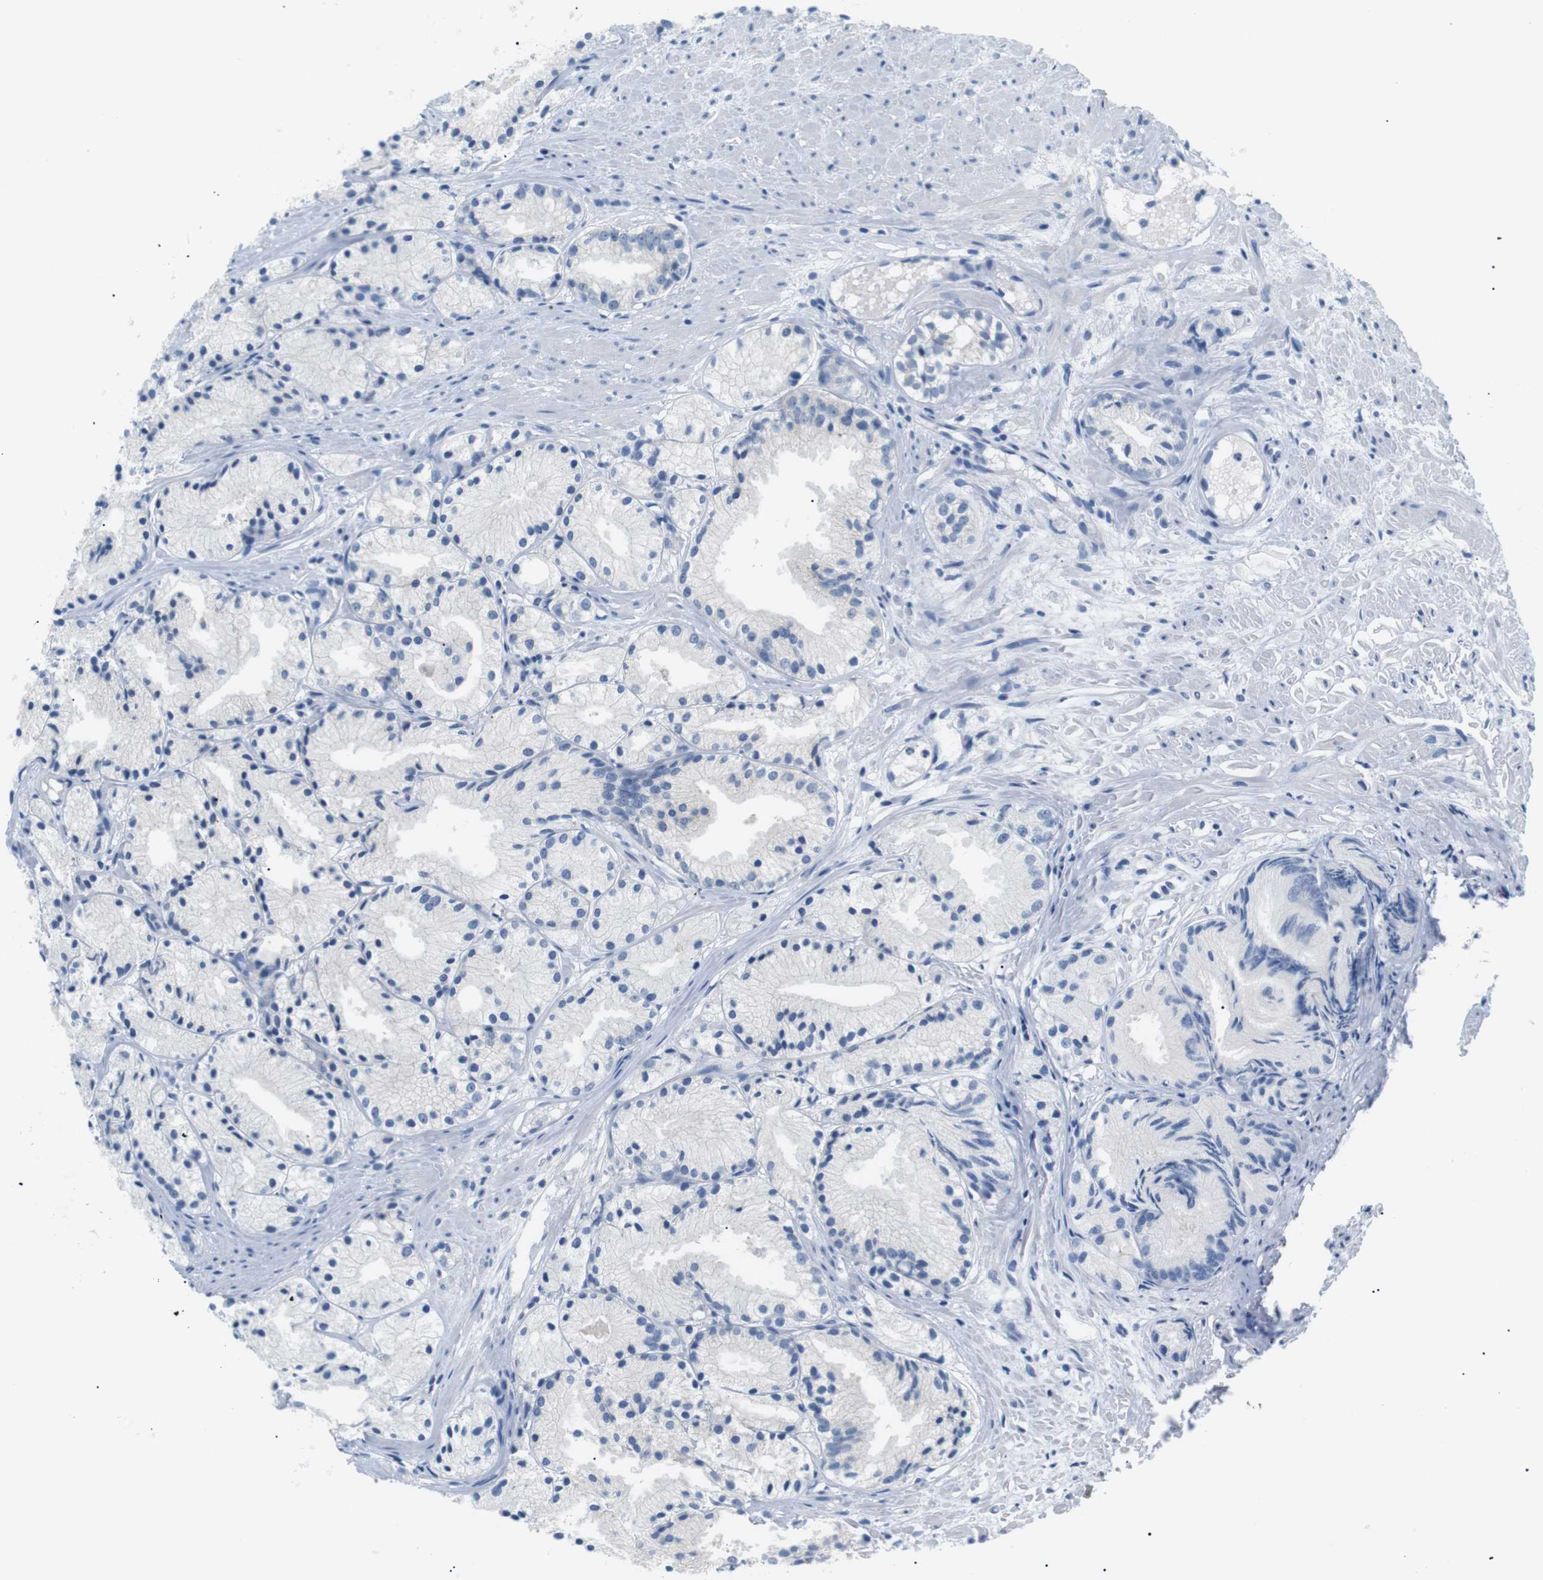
{"staining": {"intensity": "negative", "quantity": "none", "location": "none"}, "tissue": "prostate cancer", "cell_type": "Tumor cells", "image_type": "cancer", "snomed": [{"axis": "morphology", "description": "Adenocarcinoma, Low grade"}, {"axis": "topography", "description": "Prostate"}], "caption": "Tumor cells show no significant positivity in adenocarcinoma (low-grade) (prostate).", "gene": "CDH26", "patient": {"sex": "male", "age": 72}}